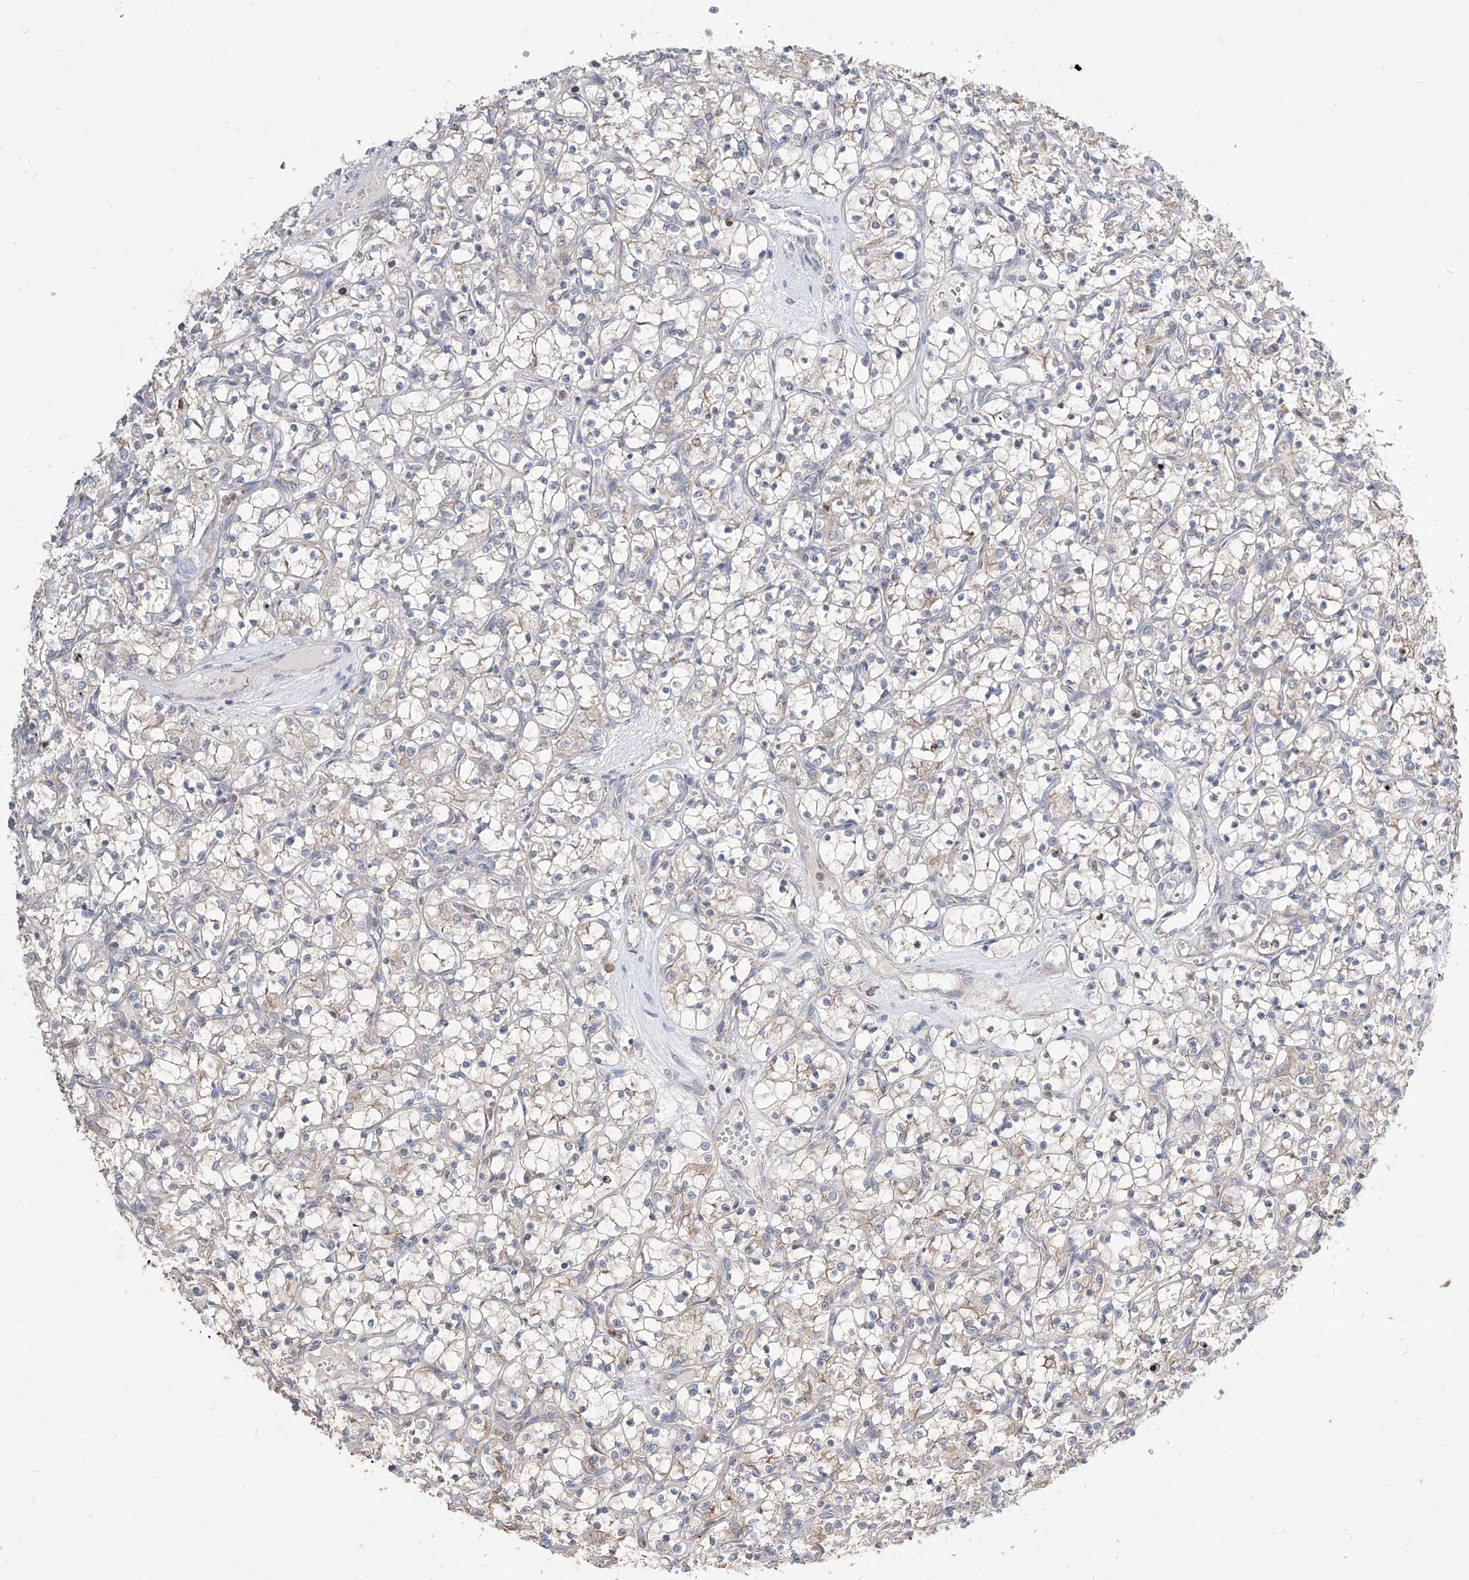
{"staining": {"intensity": "negative", "quantity": "none", "location": "none"}, "tissue": "renal cancer", "cell_type": "Tumor cells", "image_type": "cancer", "snomed": [{"axis": "morphology", "description": "Adenocarcinoma, NOS"}, {"axis": "topography", "description": "Kidney"}], "caption": "Immunohistochemistry micrograph of neoplastic tissue: renal adenocarcinoma stained with DAB displays no significant protein staining in tumor cells.", "gene": "BROX", "patient": {"sex": "female", "age": 69}}